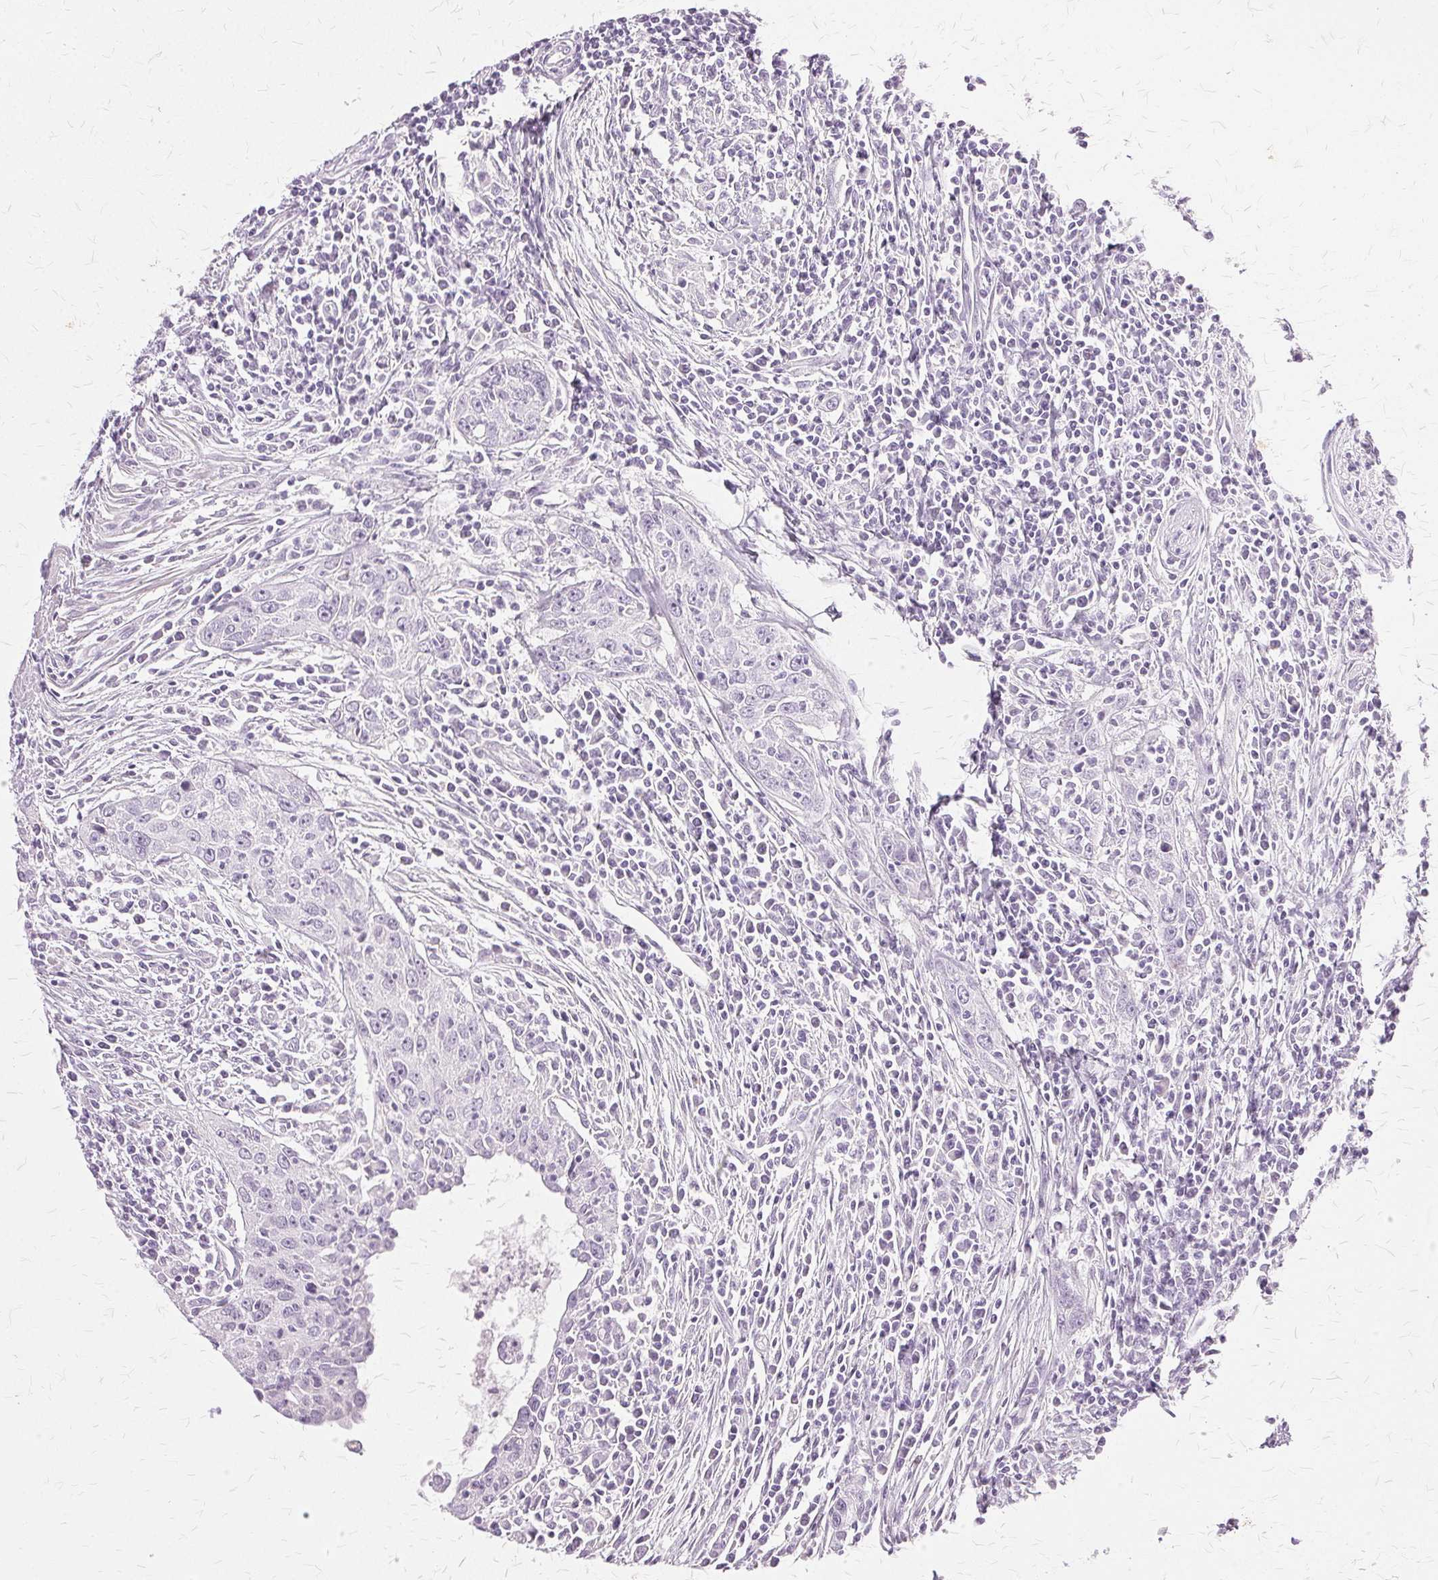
{"staining": {"intensity": "negative", "quantity": "none", "location": "none"}, "tissue": "urothelial cancer", "cell_type": "Tumor cells", "image_type": "cancer", "snomed": [{"axis": "morphology", "description": "Urothelial carcinoma, High grade"}, {"axis": "topography", "description": "Urinary bladder"}], "caption": "Tumor cells are negative for brown protein staining in urothelial cancer. The staining is performed using DAB brown chromogen with nuclei counter-stained in using hematoxylin.", "gene": "SLC45A3", "patient": {"sex": "male", "age": 83}}